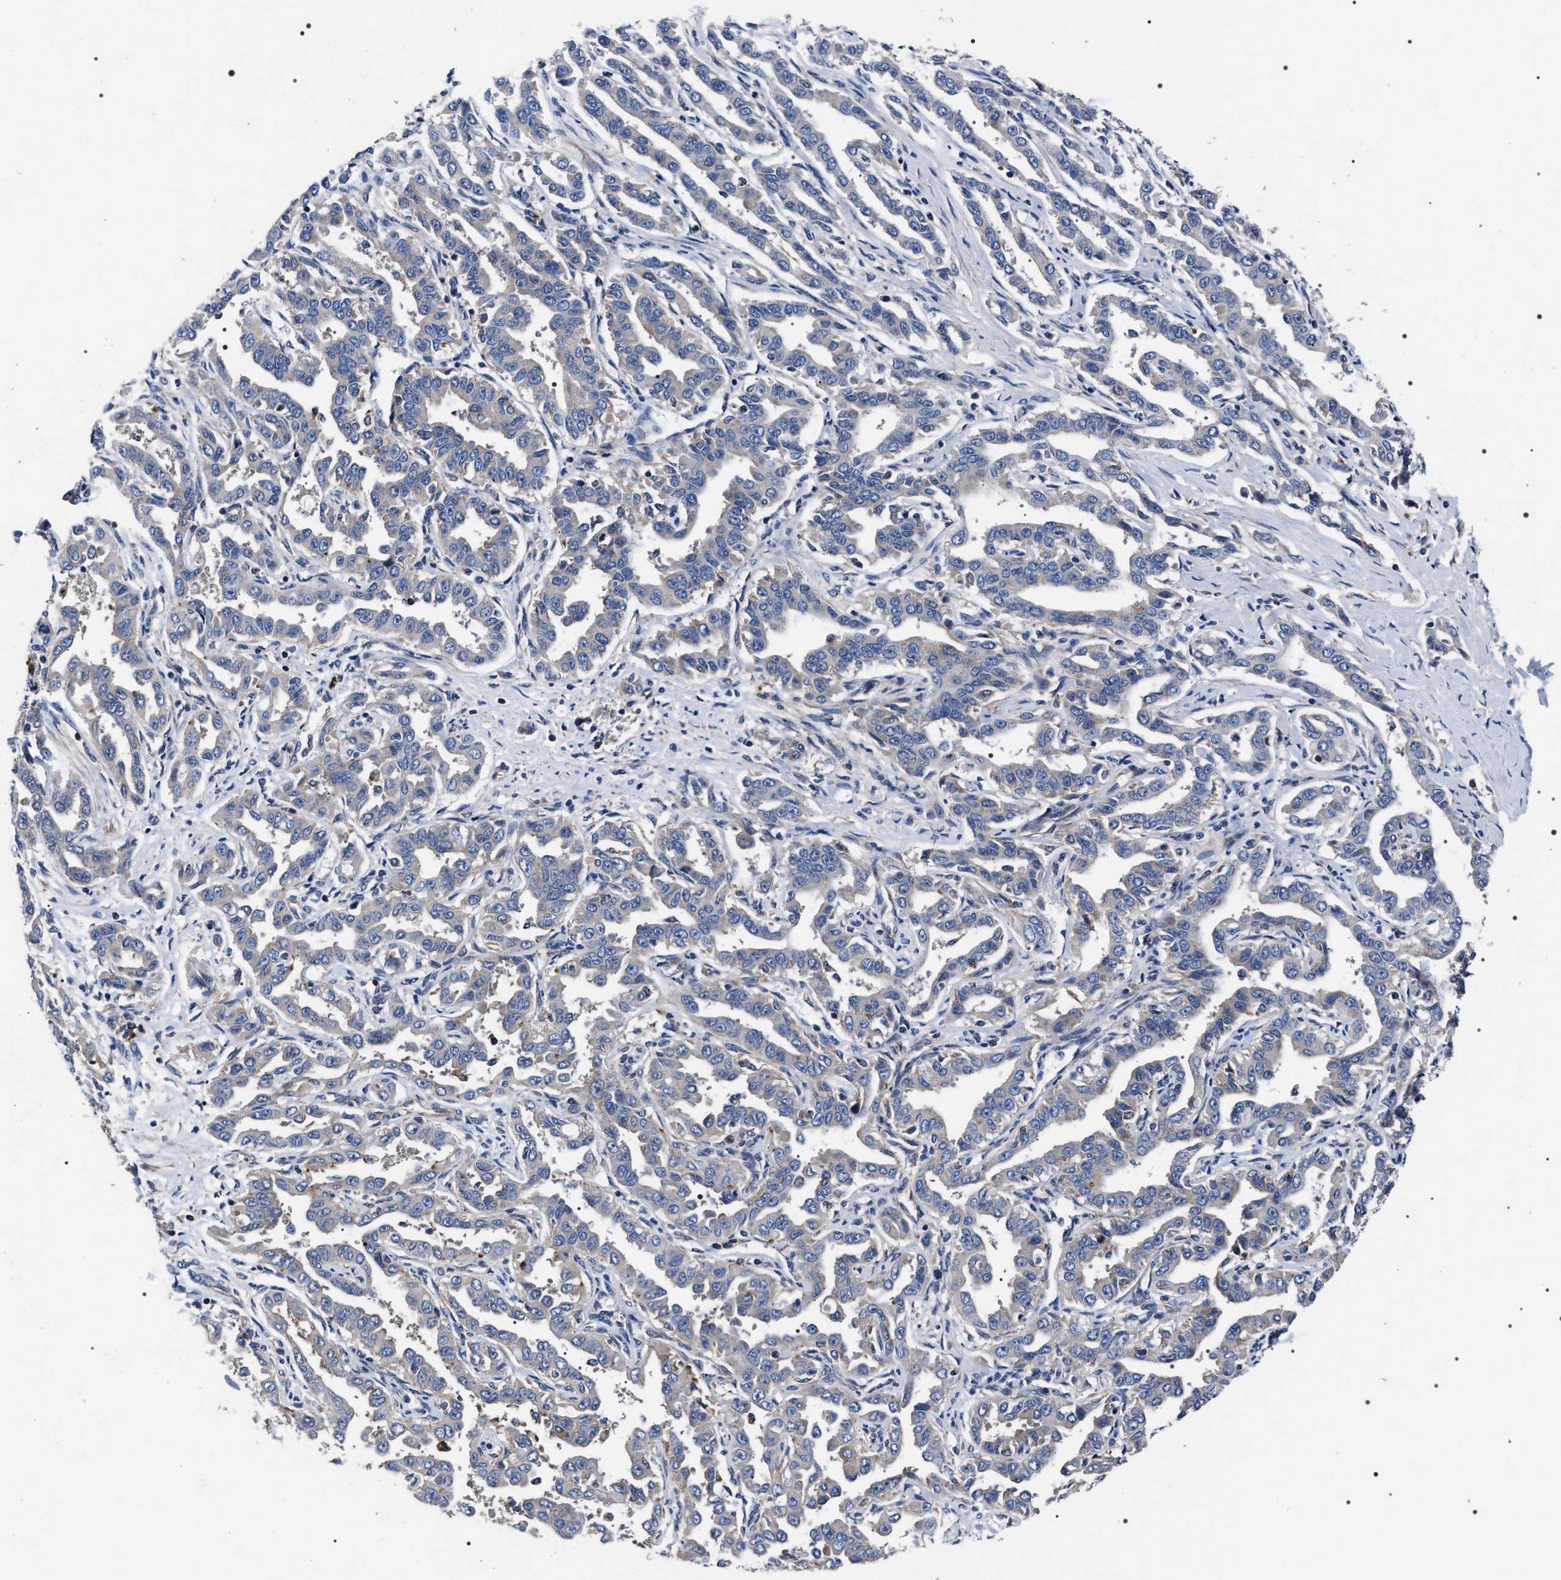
{"staining": {"intensity": "negative", "quantity": "none", "location": "none"}, "tissue": "liver cancer", "cell_type": "Tumor cells", "image_type": "cancer", "snomed": [{"axis": "morphology", "description": "Cholangiocarcinoma"}, {"axis": "topography", "description": "Liver"}], "caption": "This is an IHC histopathology image of liver cholangiocarcinoma. There is no positivity in tumor cells.", "gene": "MIS18A", "patient": {"sex": "male", "age": 59}}